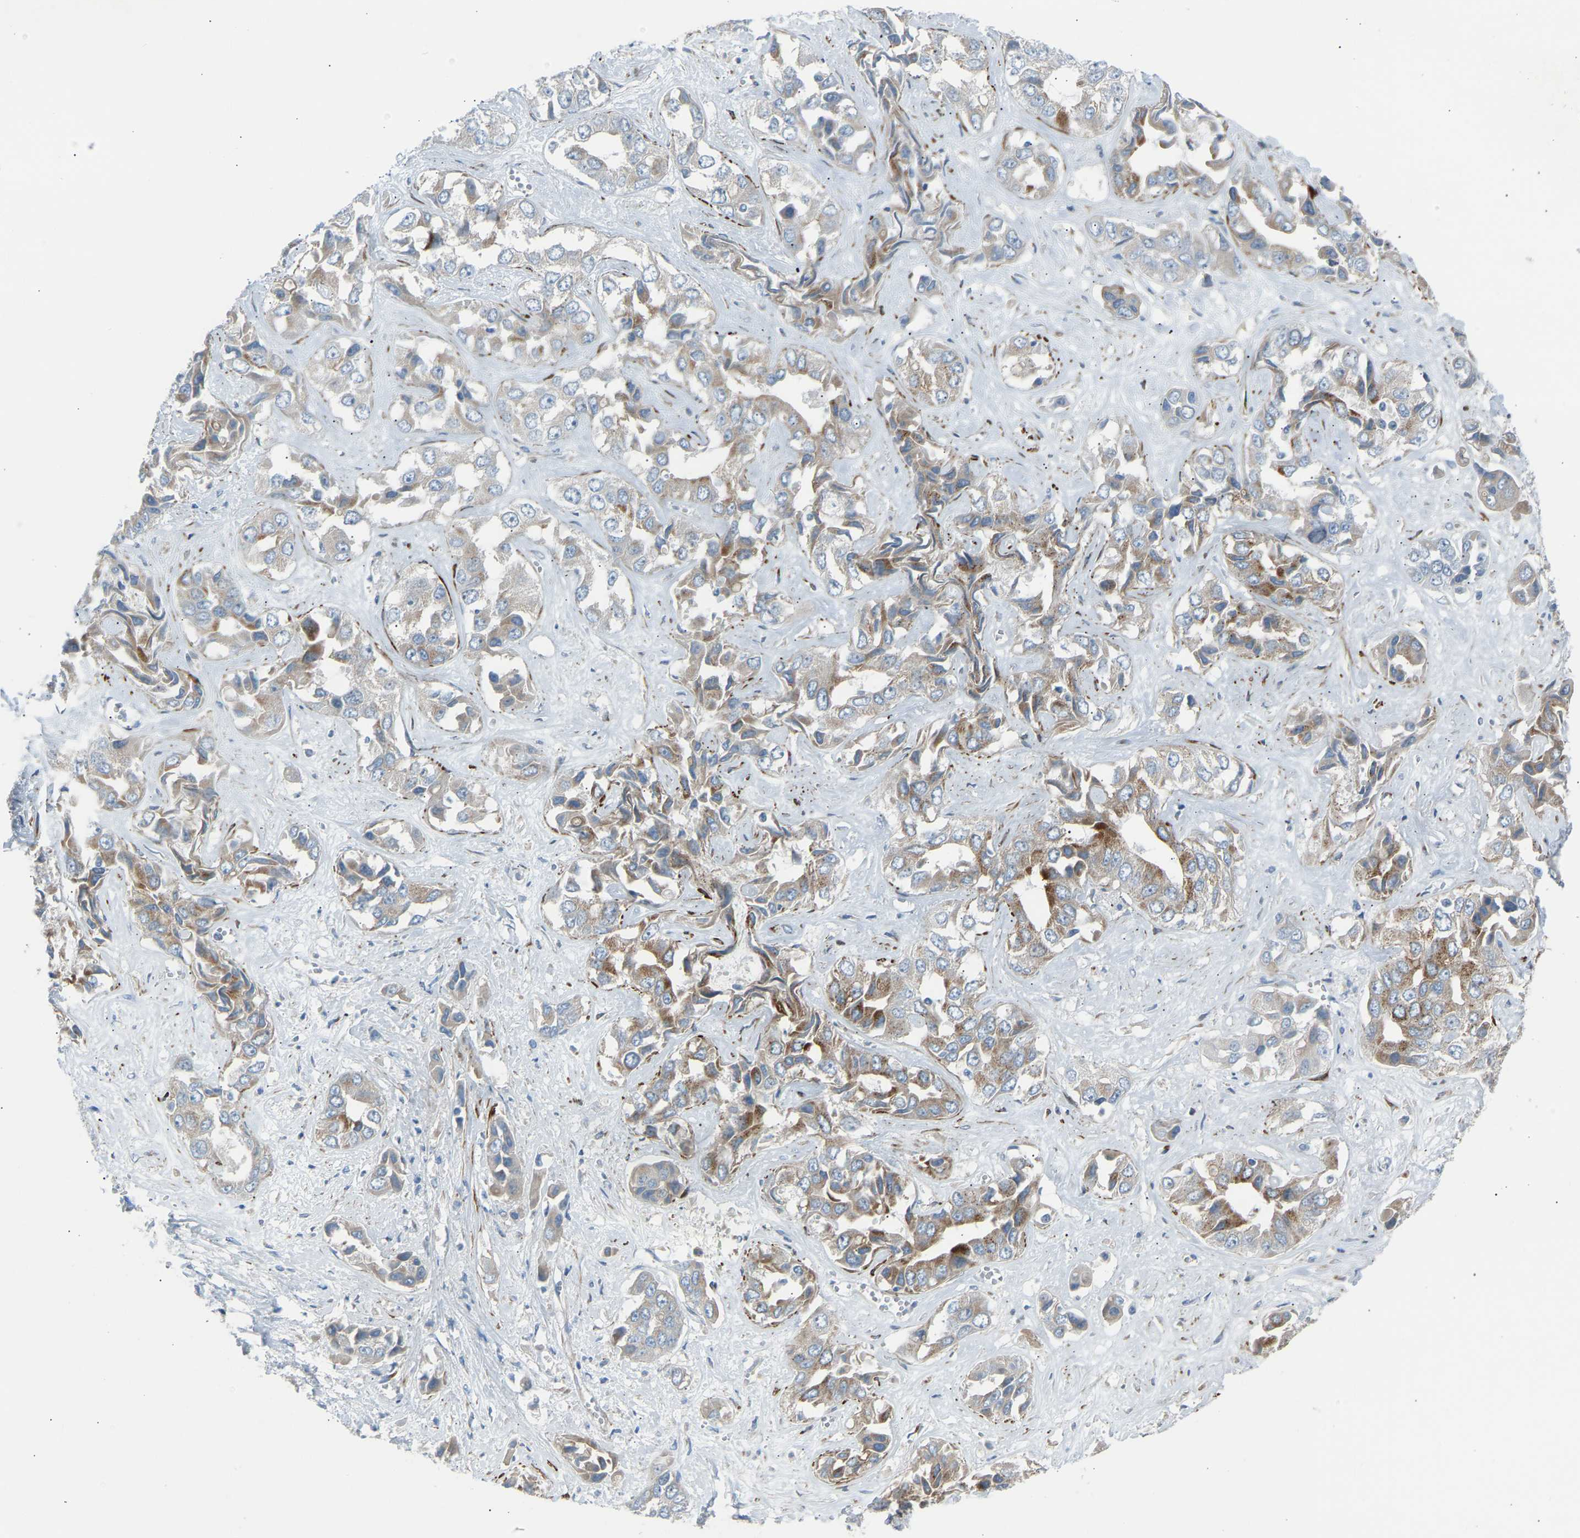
{"staining": {"intensity": "moderate", "quantity": "25%-75%", "location": "cytoplasmic/membranous"}, "tissue": "liver cancer", "cell_type": "Tumor cells", "image_type": "cancer", "snomed": [{"axis": "morphology", "description": "Cholangiocarcinoma"}, {"axis": "topography", "description": "Liver"}], "caption": "Liver cancer (cholangiocarcinoma) stained with immunohistochemistry reveals moderate cytoplasmic/membranous staining in about 25%-75% of tumor cells.", "gene": "VPS41", "patient": {"sex": "female", "age": 52}}